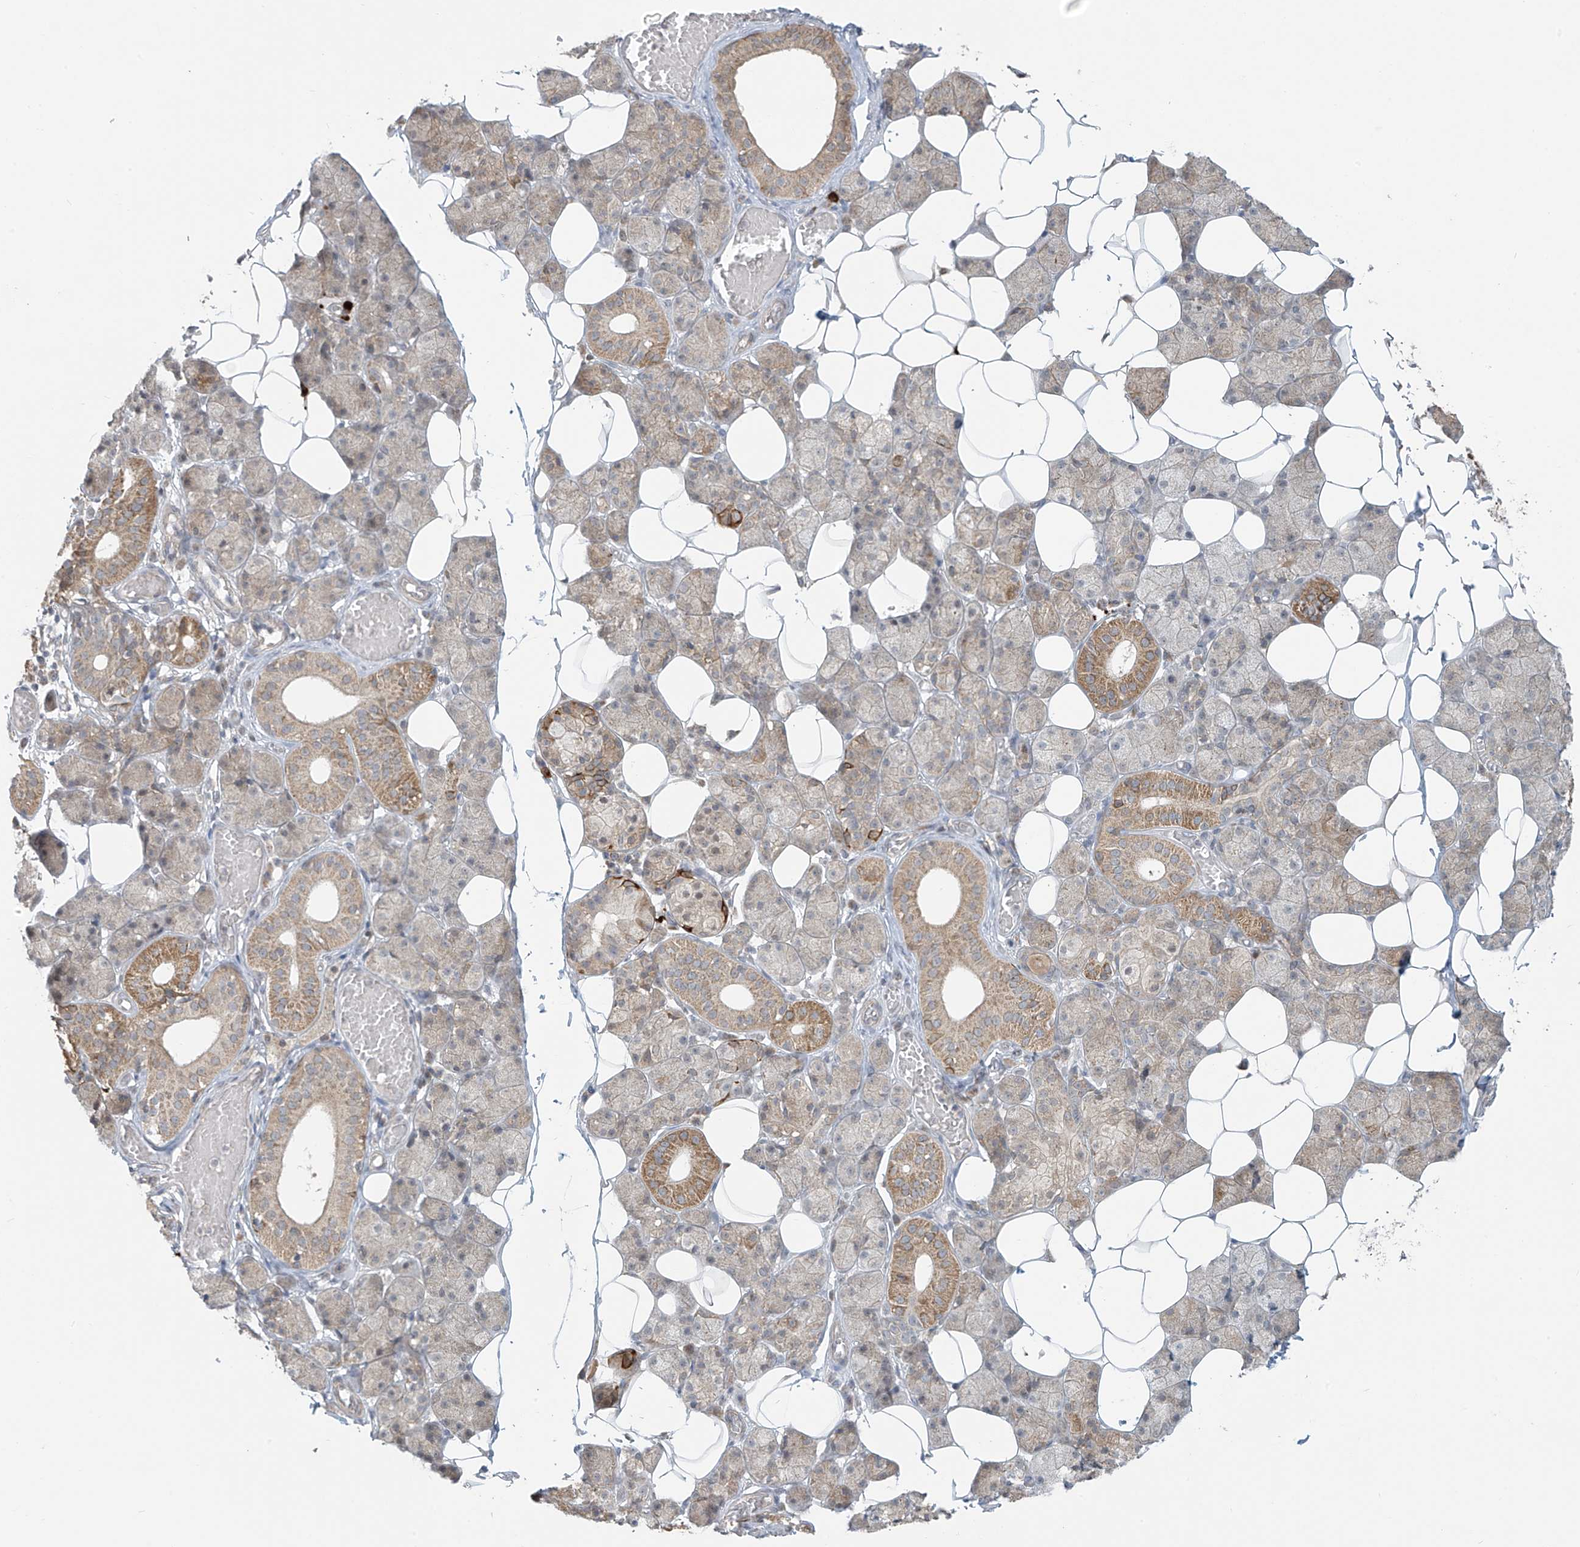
{"staining": {"intensity": "moderate", "quantity": "25%-75%", "location": "cytoplasmic/membranous"}, "tissue": "salivary gland", "cell_type": "Glandular cells", "image_type": "normal", "snomed": [{"axis": "morphology", "description": "Normal tissue, NOS"}, {"axis": "topography", "description": "Salivary gland"}], "caption": "Glandular cells show moderate cytoplasmic/membranous expression in about 25%-75% of cells in unremarkable salivary gland.", "gene": "HDDC2", "patient": {"sex": "female", "age": 33}}